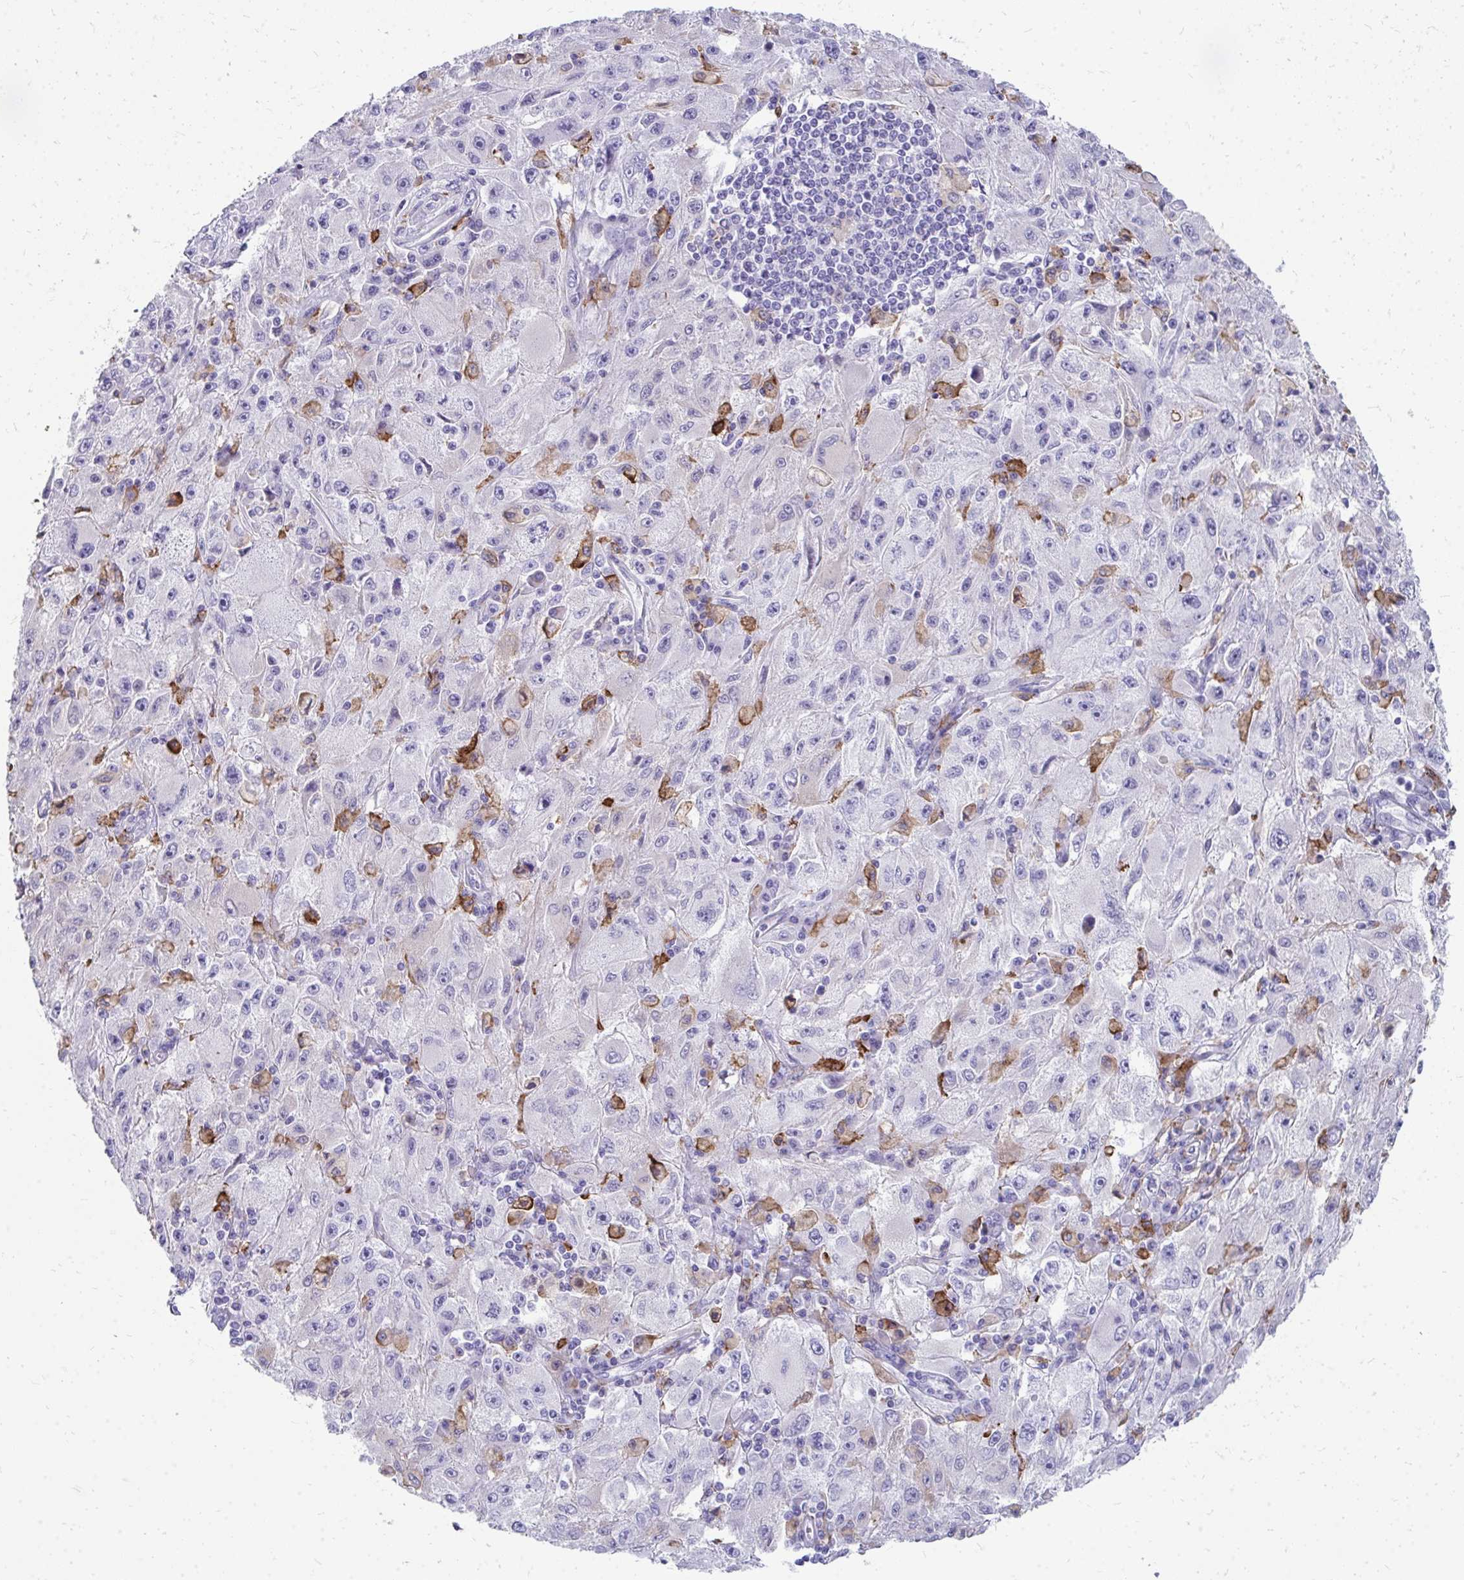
{"staining": {"intensity": "negative", "quantity": "none", "location": "none"}, "tissue": "melanoma", "cell_type": "Tumor cells", "image_type": "cancer", "snomed": [{"axis": "morphology", "description": "Malignant melanoma, Metastatic site"}, {"axis": "topography", "description": "Skin"}], "caption": "An immunohistochemistry (IHC) histopathology image of melanoma is shown. There is no staining in tumor cells of melanoma. (Immunohistochemistry (ihc), brightfield microscopy, high magnification).", "gene": "CD163", "patient": {"sex": "male", "age": 53}}